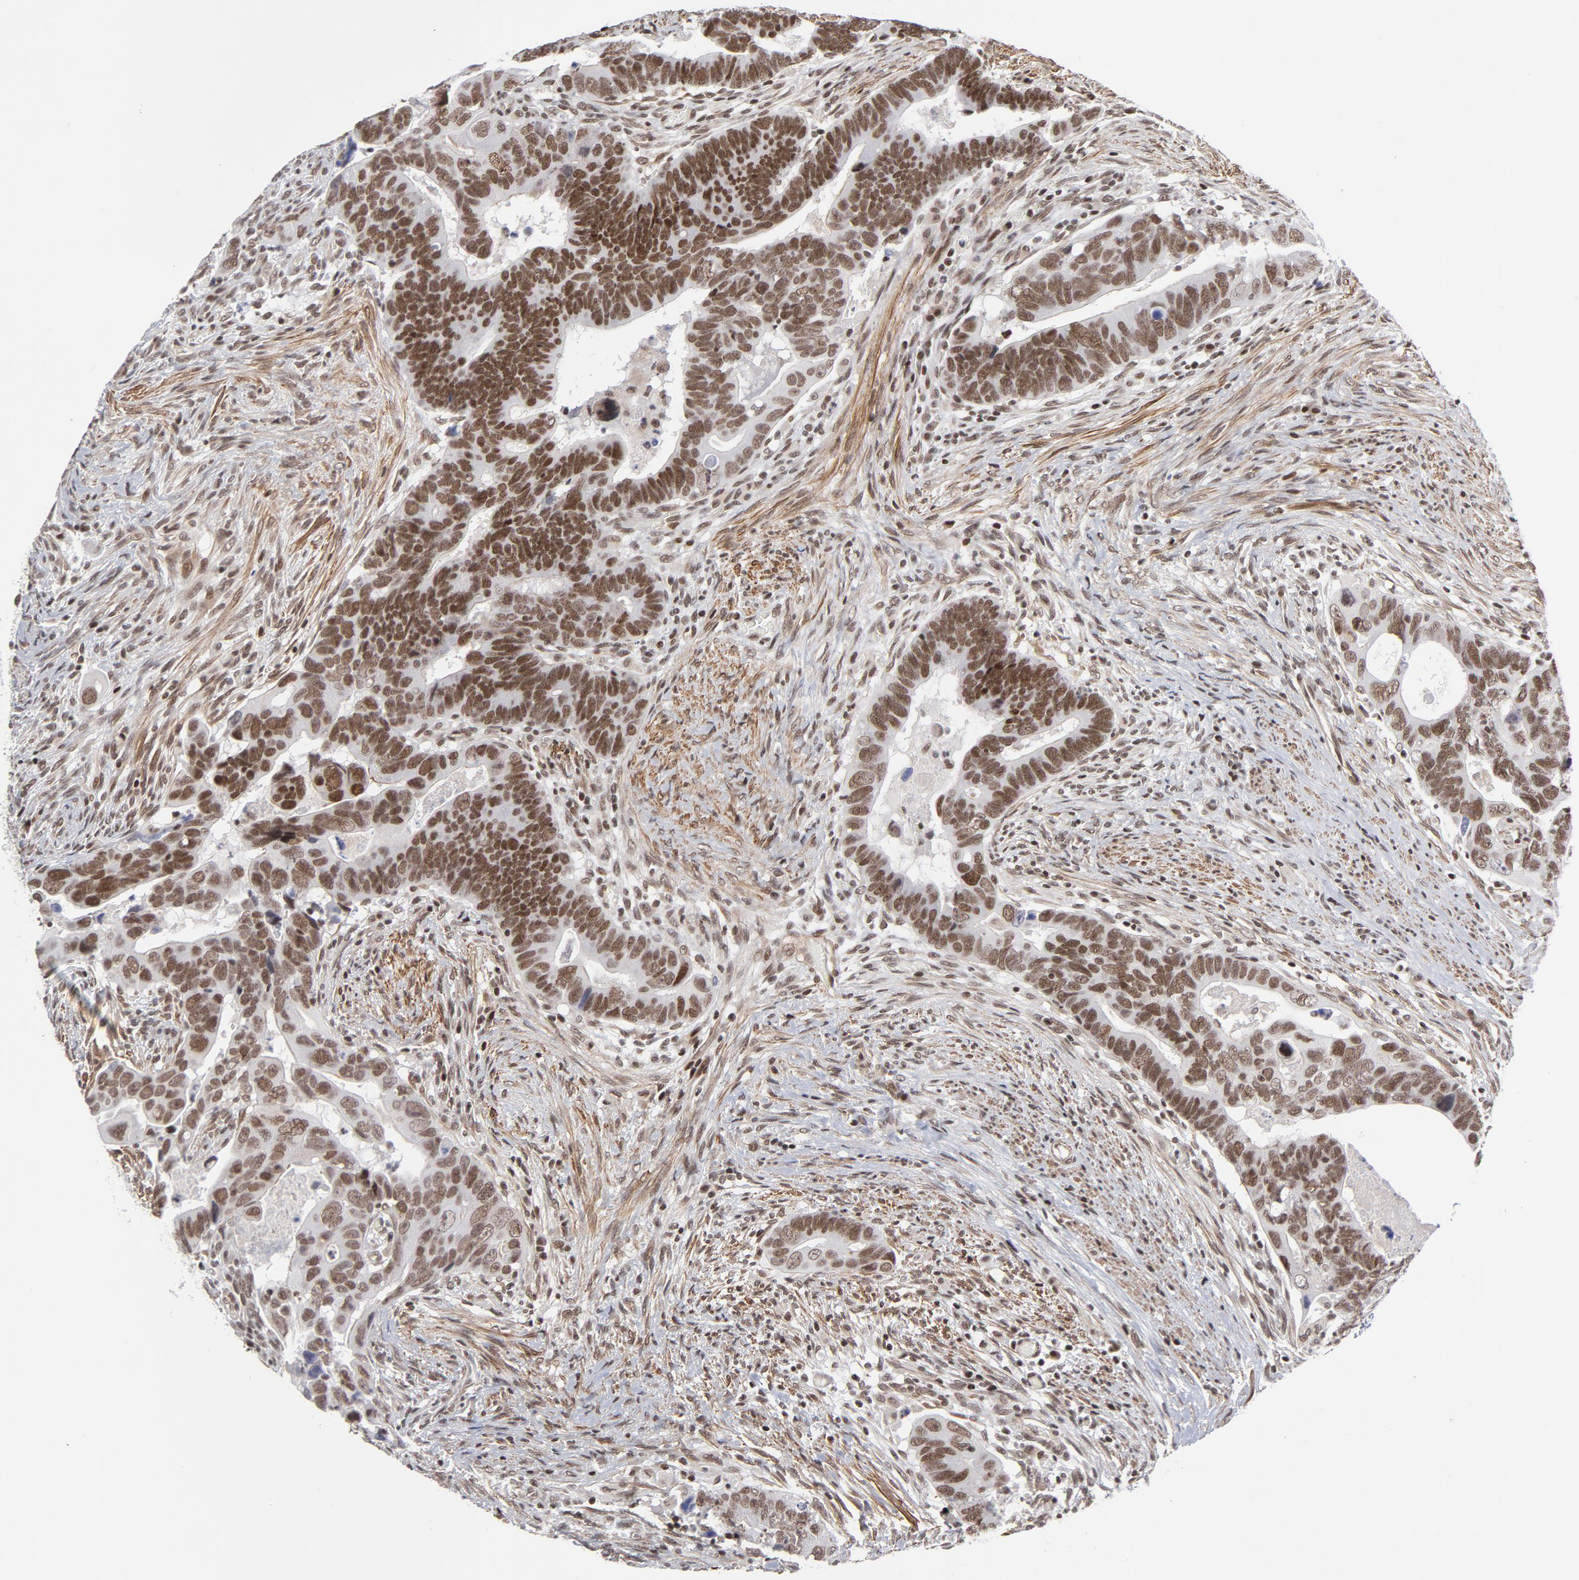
{"staining": {"intensity": "strong", "quantity": ">75%", "location": "nuclear"}, "tissue": "colorectal cancer", "cell_type": "Tumor cells", "image_type": "cancer", "snomed": [{"axis": "morphology", "description": "Adenocarcinoma, NOS"}, {"axis": "topography", "description": "Rectum"}], "caption": "IHC of adenocarcinoma (colorectal) reveals high levels of strong nuclear positivity in approximately >75% of tumor cells.", "gene": "CTCF", "patient": {"sex": "male", "age": 53}}